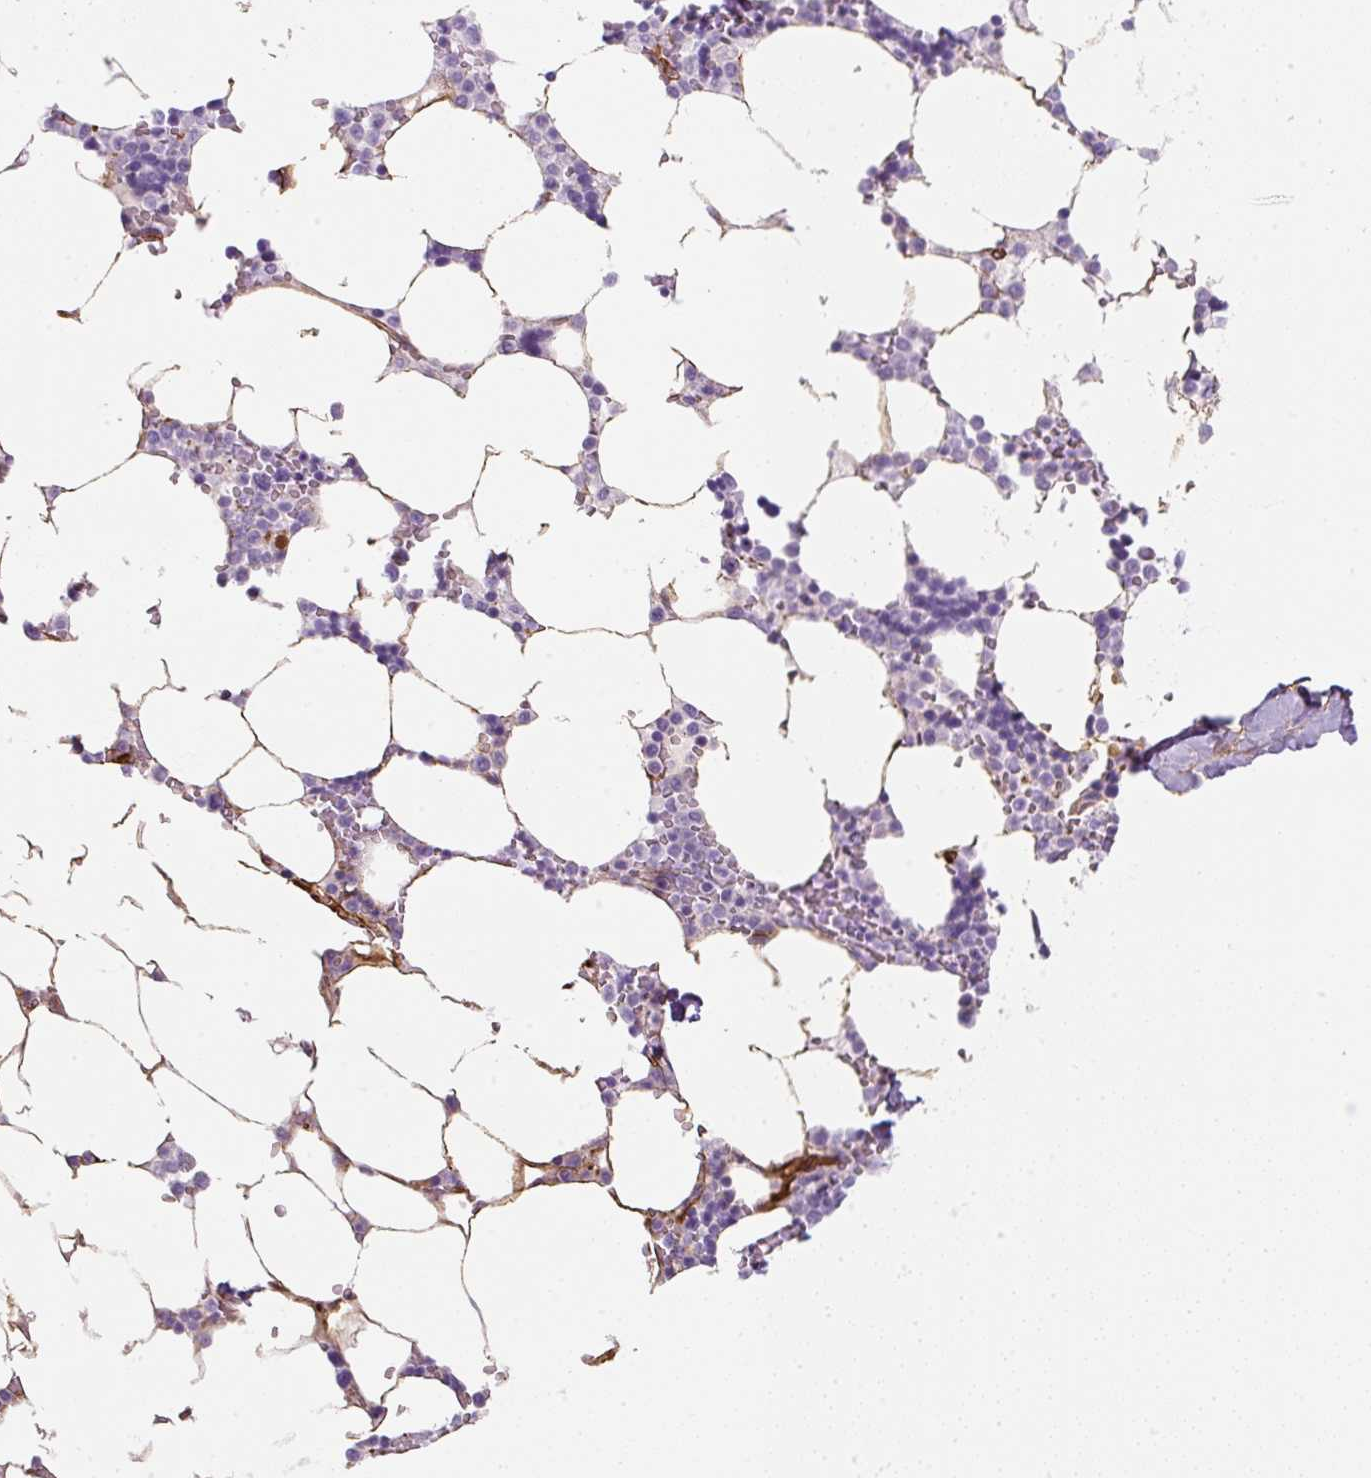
{"staining": {"intensity": "negative", "quantity": "none", "location": "none"}, "tissue": "bone marrow", "cell_type": "Hematopoietic cells", "image_type": "normal", "snomed": [{"axis": "morphology", "description": "Normal tissue, NOS"}, {"axis": "topography", "description": "Bone marrow"}], "caption": "High magnification brightfield microscopy of unremarkable bone marrow stained with DAB (brown) and counterstained with hematoxylin (blue): hematopoietic cells show no significant positivity. (Immunohistochemistry, brightfield microscopy, high magnification).", "gene": "CAVIN3", "patient": {"sex": "male", "age": 64}}